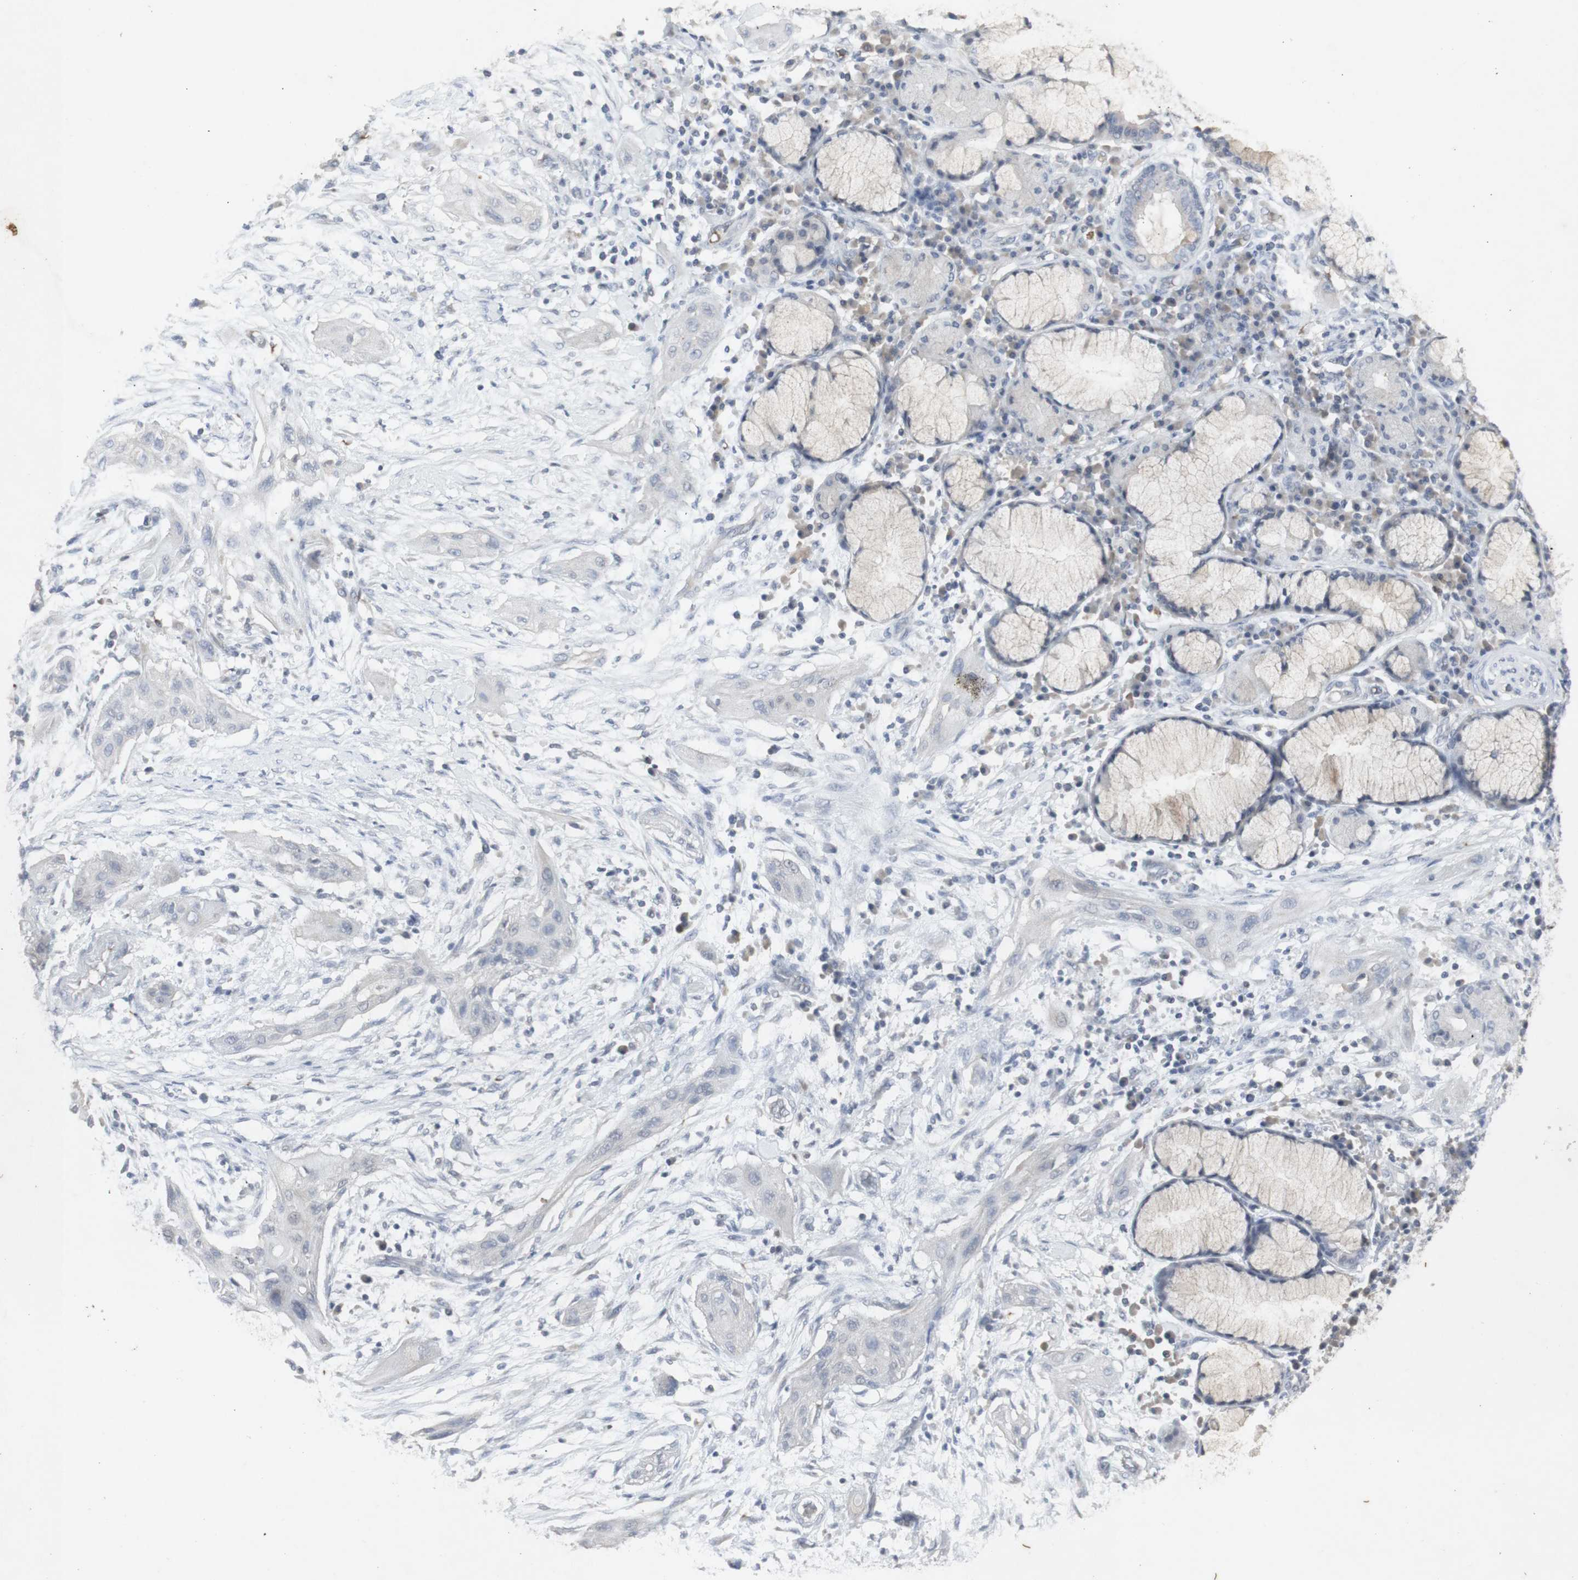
{"staining": {"intensity": "negative", "quantity": "none", "location": "none"}, "tissue": "lung cancer", "cell_type": "Tumor cells", "image_type": "cancer", "snomed": [{"axis": "morphology", "description": "Squamous cell carcinoma, NOS"}, {"axis": "topography", "description": "Lung"}], "caption": "This is a photomicrograph of immunohistochemistry staining of lung squamous cell carcinoma, which shows no positivity in tumor cells.", "gene": "INS", "patient": {"sex": "female", "age": 47}}